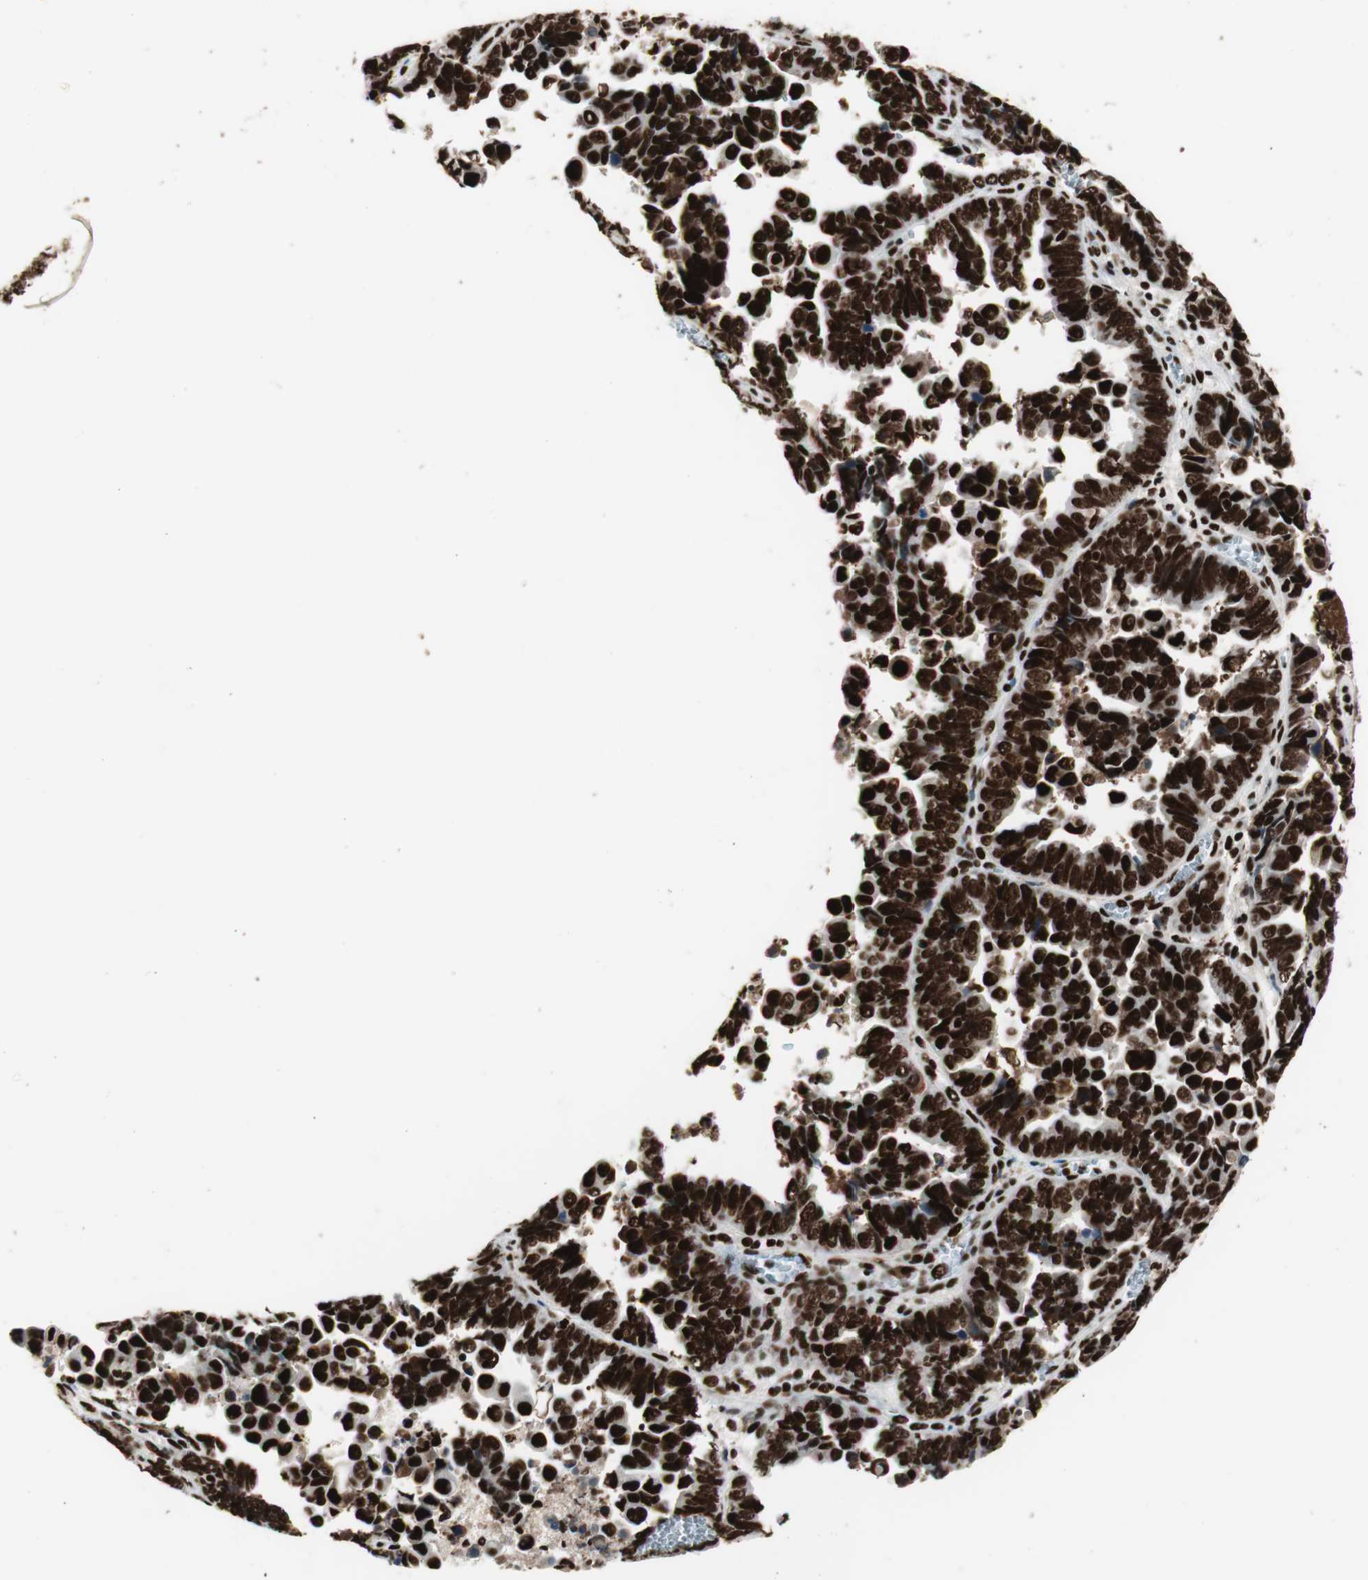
{"staining": {"intensity": "strong", "quantity": ">75%", "location": "nuclear"}, "tissue": "endometrial cancer", "cell_type": "Tumor cells", "image_type": "cancer", "snomed": [{"axis": "morphology", "description": "Adenocarcinoma, NOS"}, {"axis": "topography", "description": "Endometrium"}], "caption": "Immunohistochemical staining of adenocarcinoma (endometrial) shows strong nuclear protein positivity in approximately >75% of tumor cells.", "gene": "PSME3", "patient": {"sex": "female", "age": 75}}